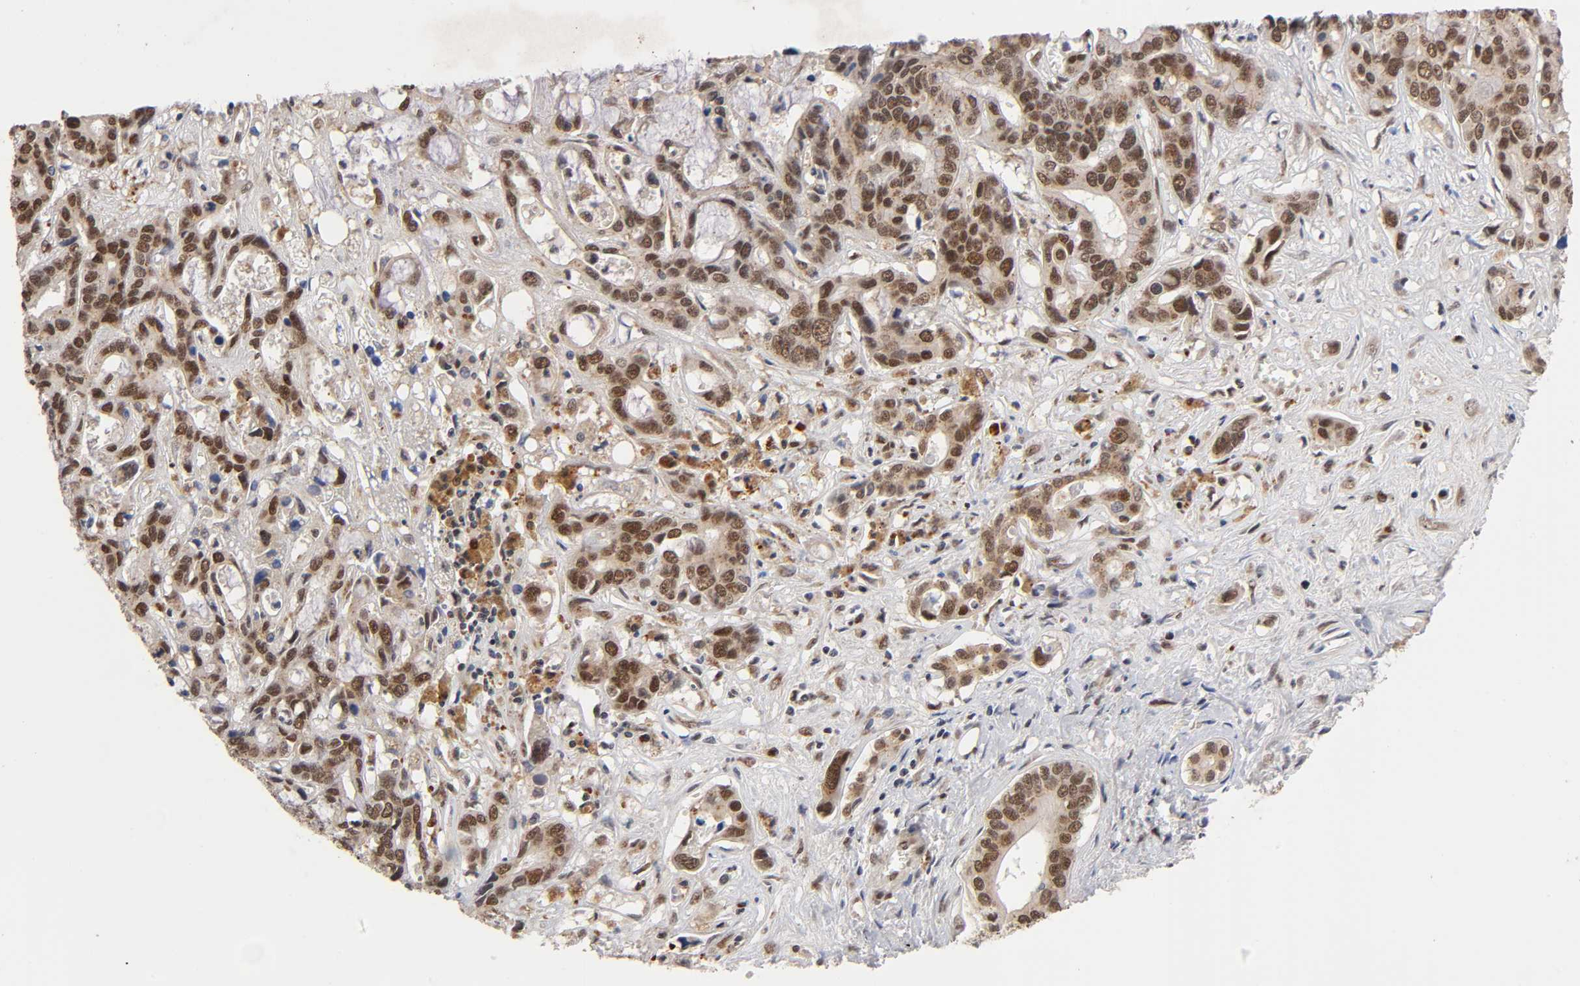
{"staining": {"intensity": "strong", "quantity": ">75%", "location": "cytoplasmic/membranous,nuclear"}, "tissue": "liver cancer", "cell_type": "Tumor cells", "image_type": "cancer", "snomed": [{"axis": "morphology", "description": "Cholangiocarcinoma"}, {"axis": "topography", "description": "Liver"}], "caption": "Brown immunohistochemical staining in cholangiocarcinoma (liver) displays strong cytoplasmic/membranous and nuclear staining in about >75% of tumor cells.", "gene": "EP300", "patient": {"sex": "female", "age": 65}}